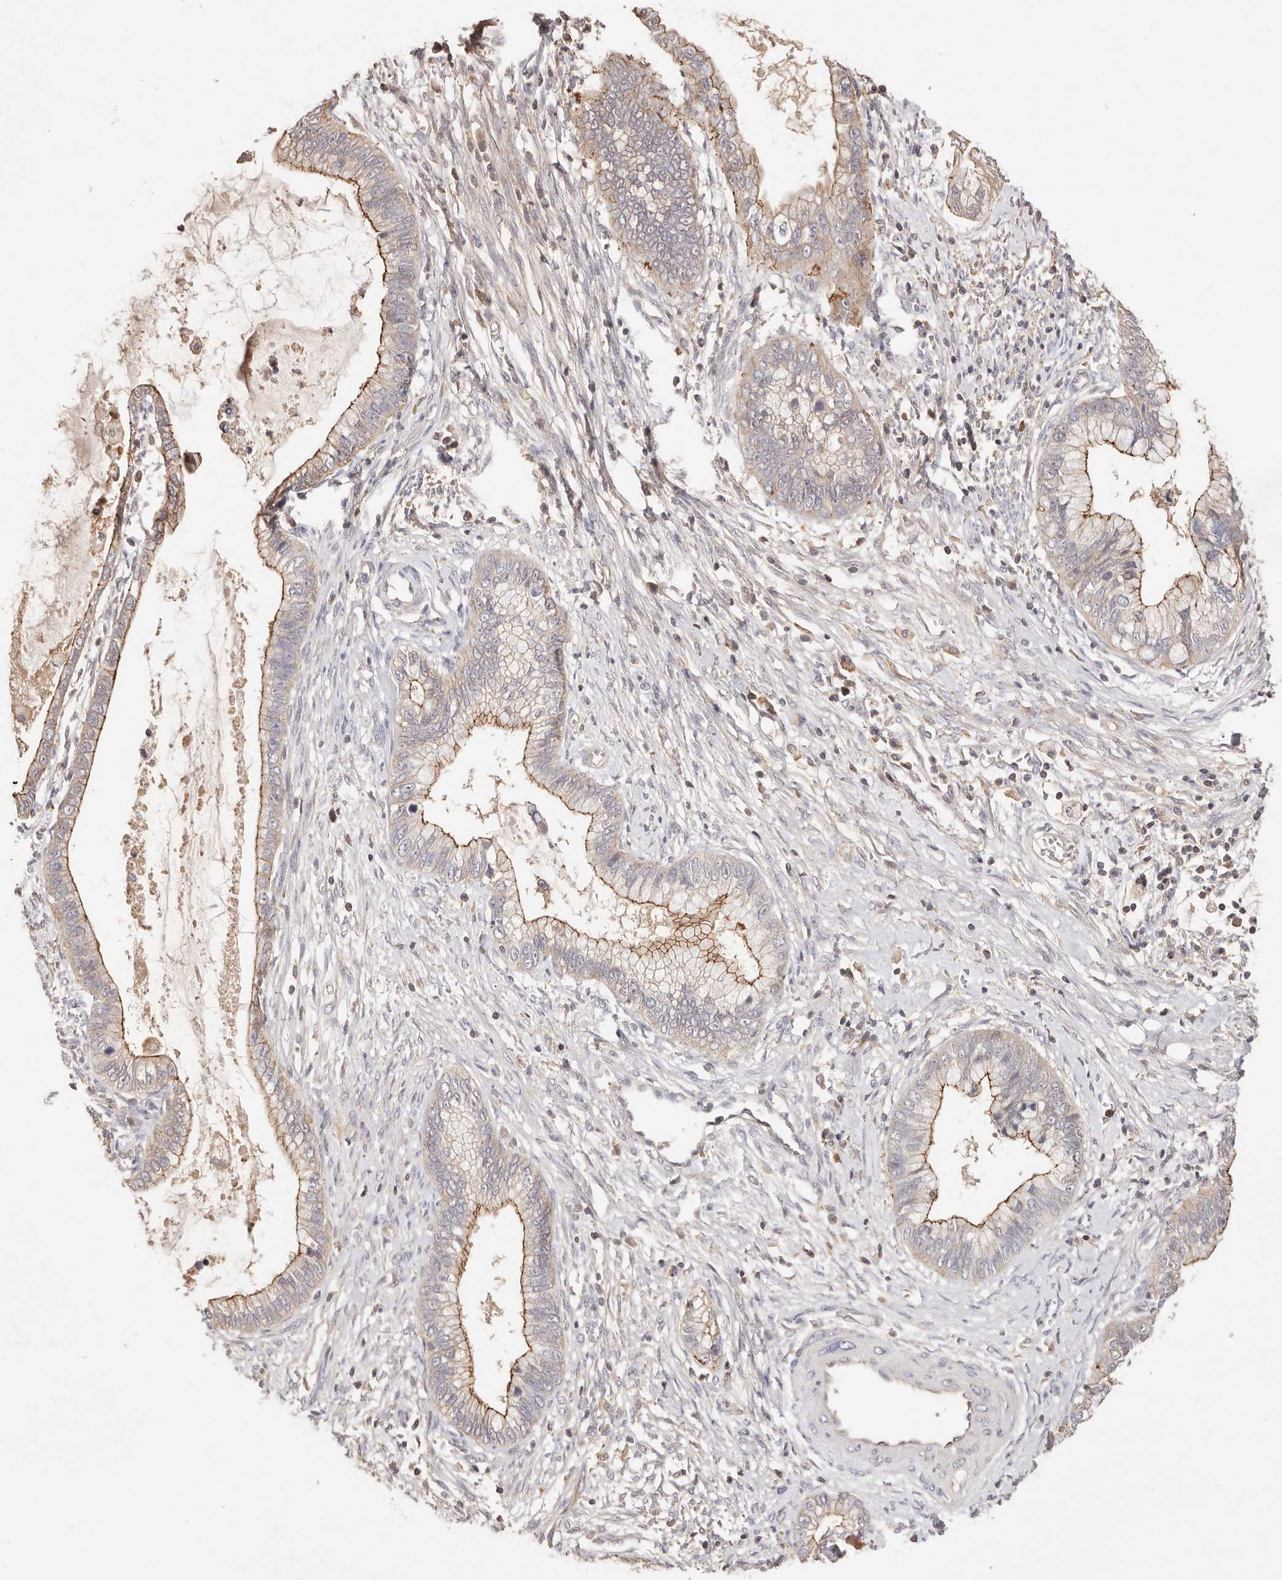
{"staining": {"intensity": "moderate", "quantity": "<25%", "location": "cytoplasmic/membranous"}, "tissue": "cervical cancer", "cell_type": "Tumor cells", "image_type": "cancer", "snomed": [{"axis": "morphology", "description": "Adenocarcinoma, NOS"}, {"axis": "topography", "description": "Cervix"}], "caption": "High-magnification brightfield microscopy of cervical cancer (adenocarcinoma) stained with DAB (brown) and counterstained with hematoxylin (blue). tumor cells exhibit moderate cytoplasmic/membranous staining is present in approximately<25% of cells.", "gene": "CXADR", "patient": {"sex": "female", "age": 44}}